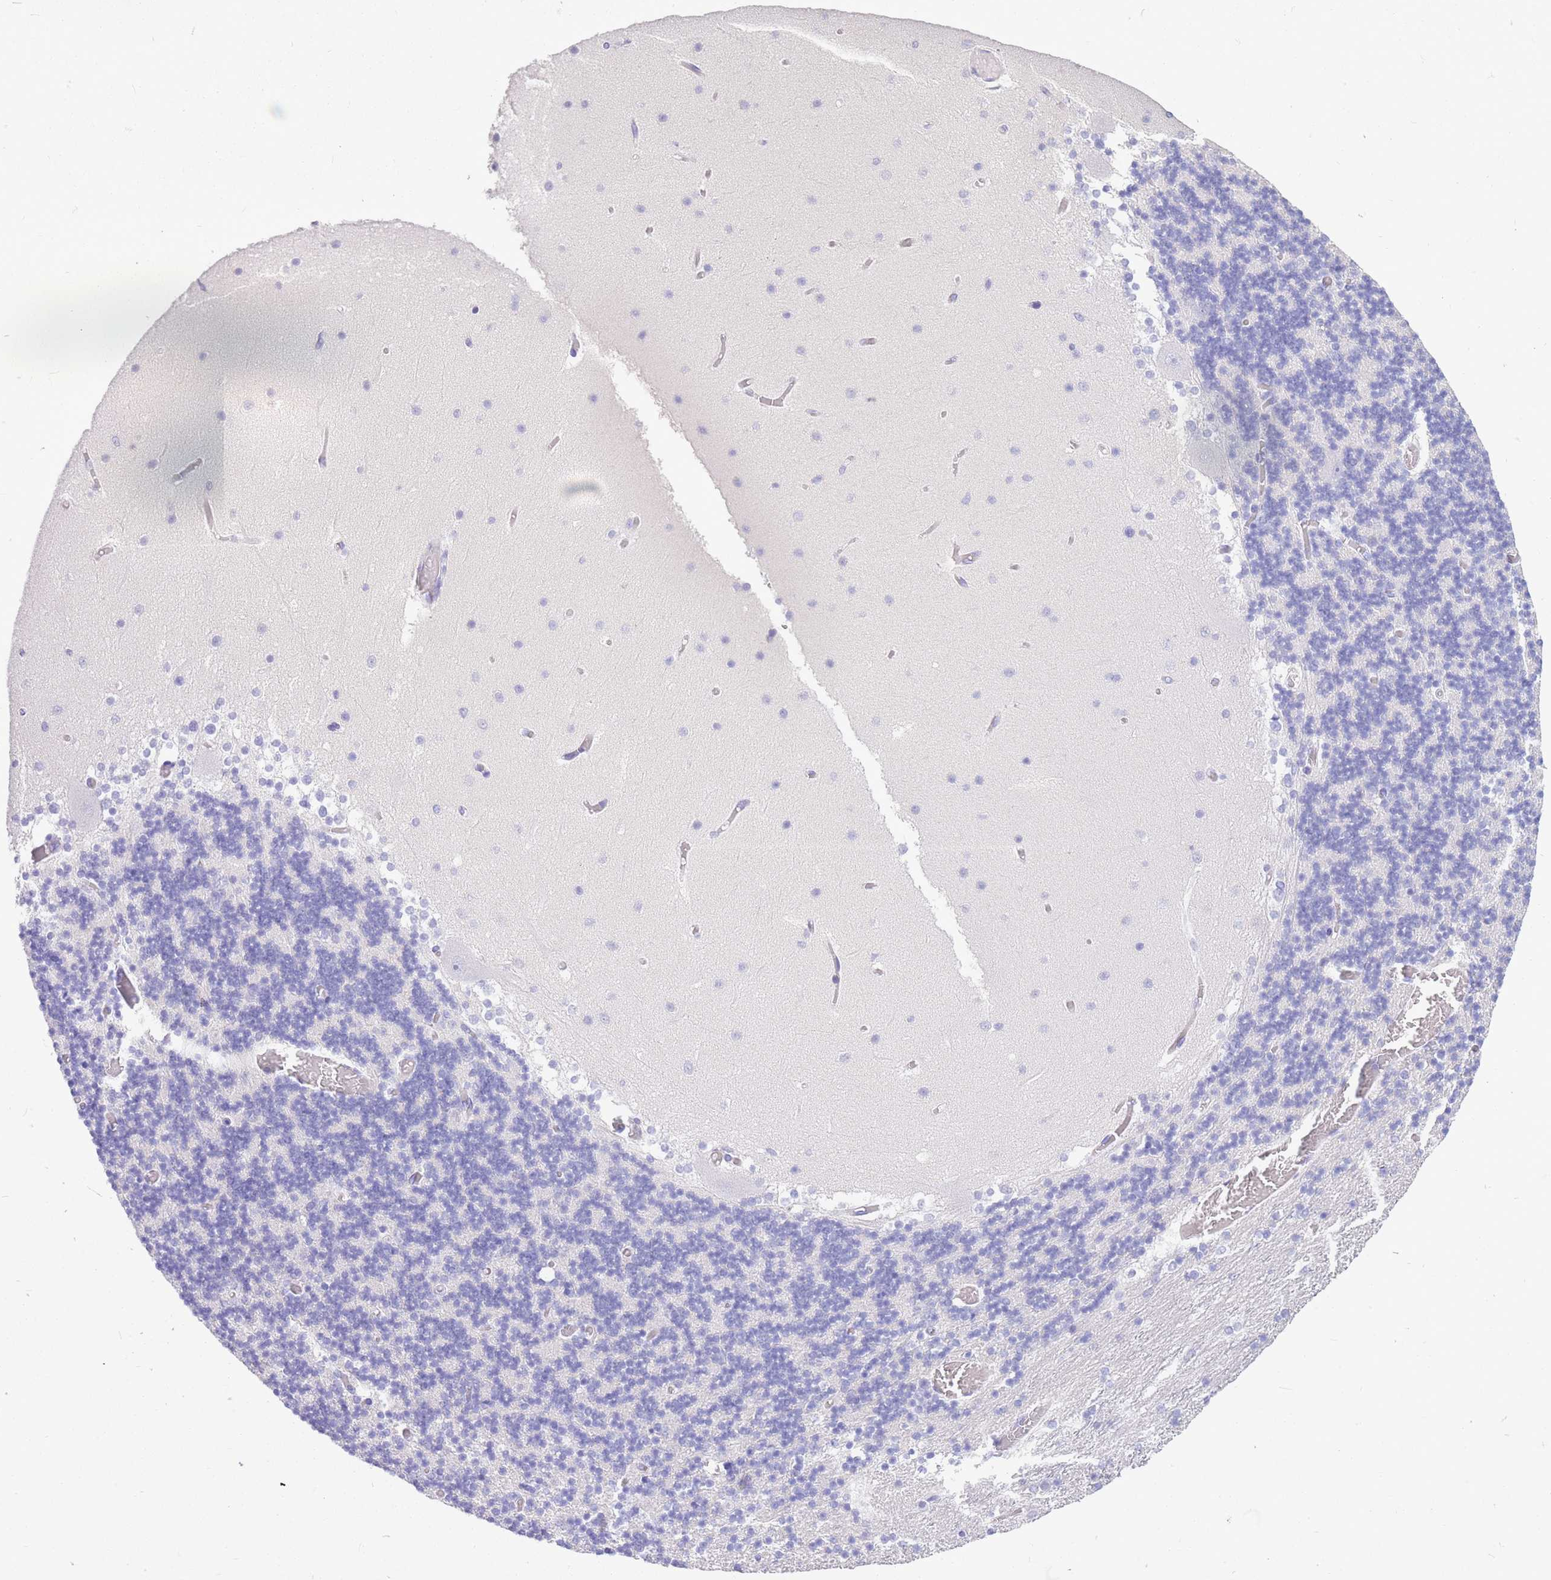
{"staining": {"intensity": "negative", "quantity": "none", "location": "none"}, "tissue": "cerebellum", "cell_type": "Cells in granular layer", "image_type": "normal", "snomed": [{"axis": "morphology", "description": "Normal tissue, NOS"}, {"axis": "topography", "description": "Cerebellum"}], "caption": "The image exhibits no staining of cells in granular layer in normal cerebellum.", "gene": "ZFP62", "patient": {"sex": "female", "age": 28}}